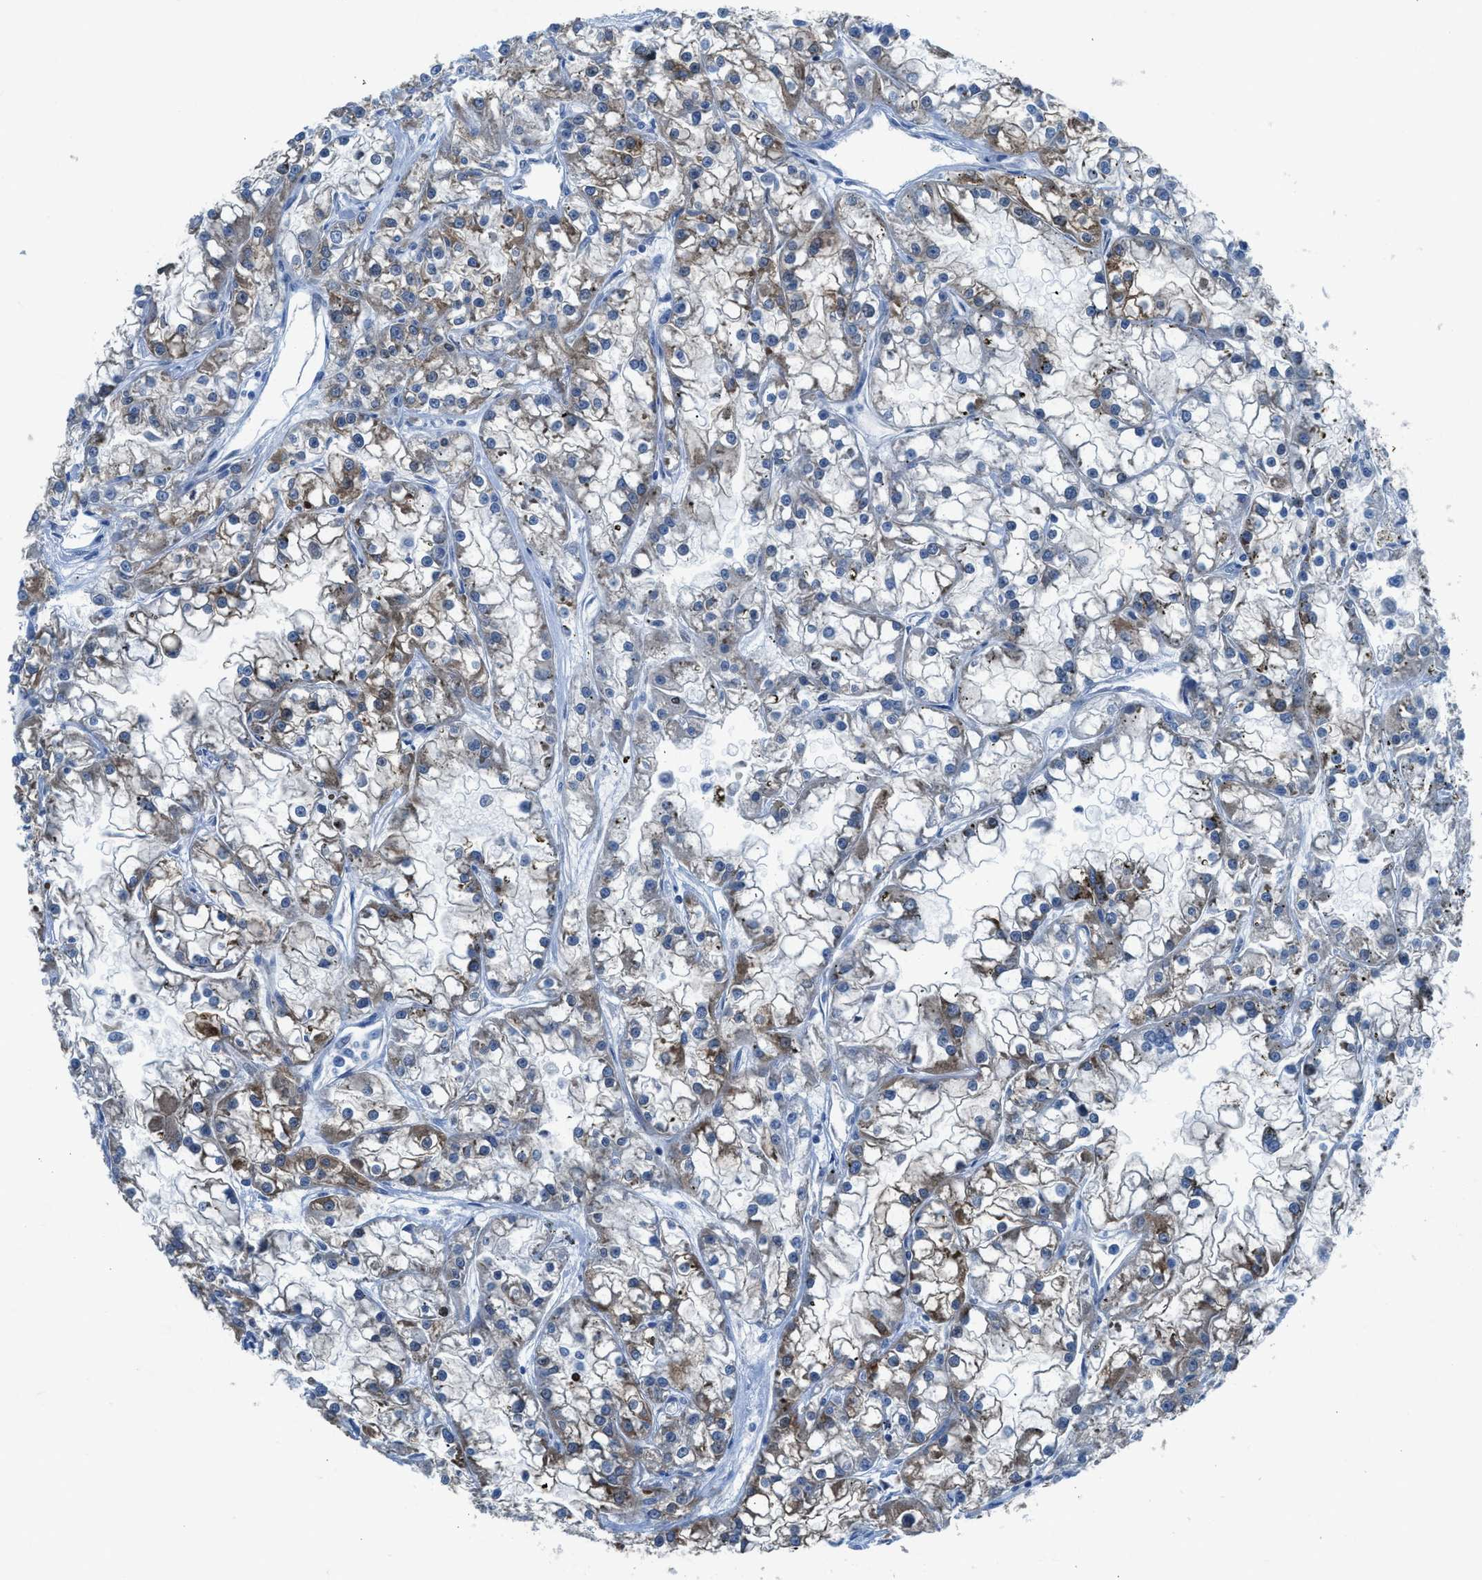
{"staining": {"intensity": "moderate", "quantity": "25%-75%", "location": "cytoplasmic/membranous"}, "tissue": "renal cancer", "cell_type": "Tumor cells", "image_type": "cancer", "snomed": [{"axis": "morphology", "description": "Adenocarcinoma, NOS"}, {"axis": "topography", "description": "Kidney"}], "caption": "High-magnification brightfield microscopy of renal cancer stained with DAB (3,3'-diaminobenzidine) (brown) and counterstained with hematoxylin (blue). tumor cells exhibit moderate cytoplasmic/membranous expression is identified in about25%-75% of cells.", "gene": "PRKN", "patient": {"sex": "female", "age": 52}}